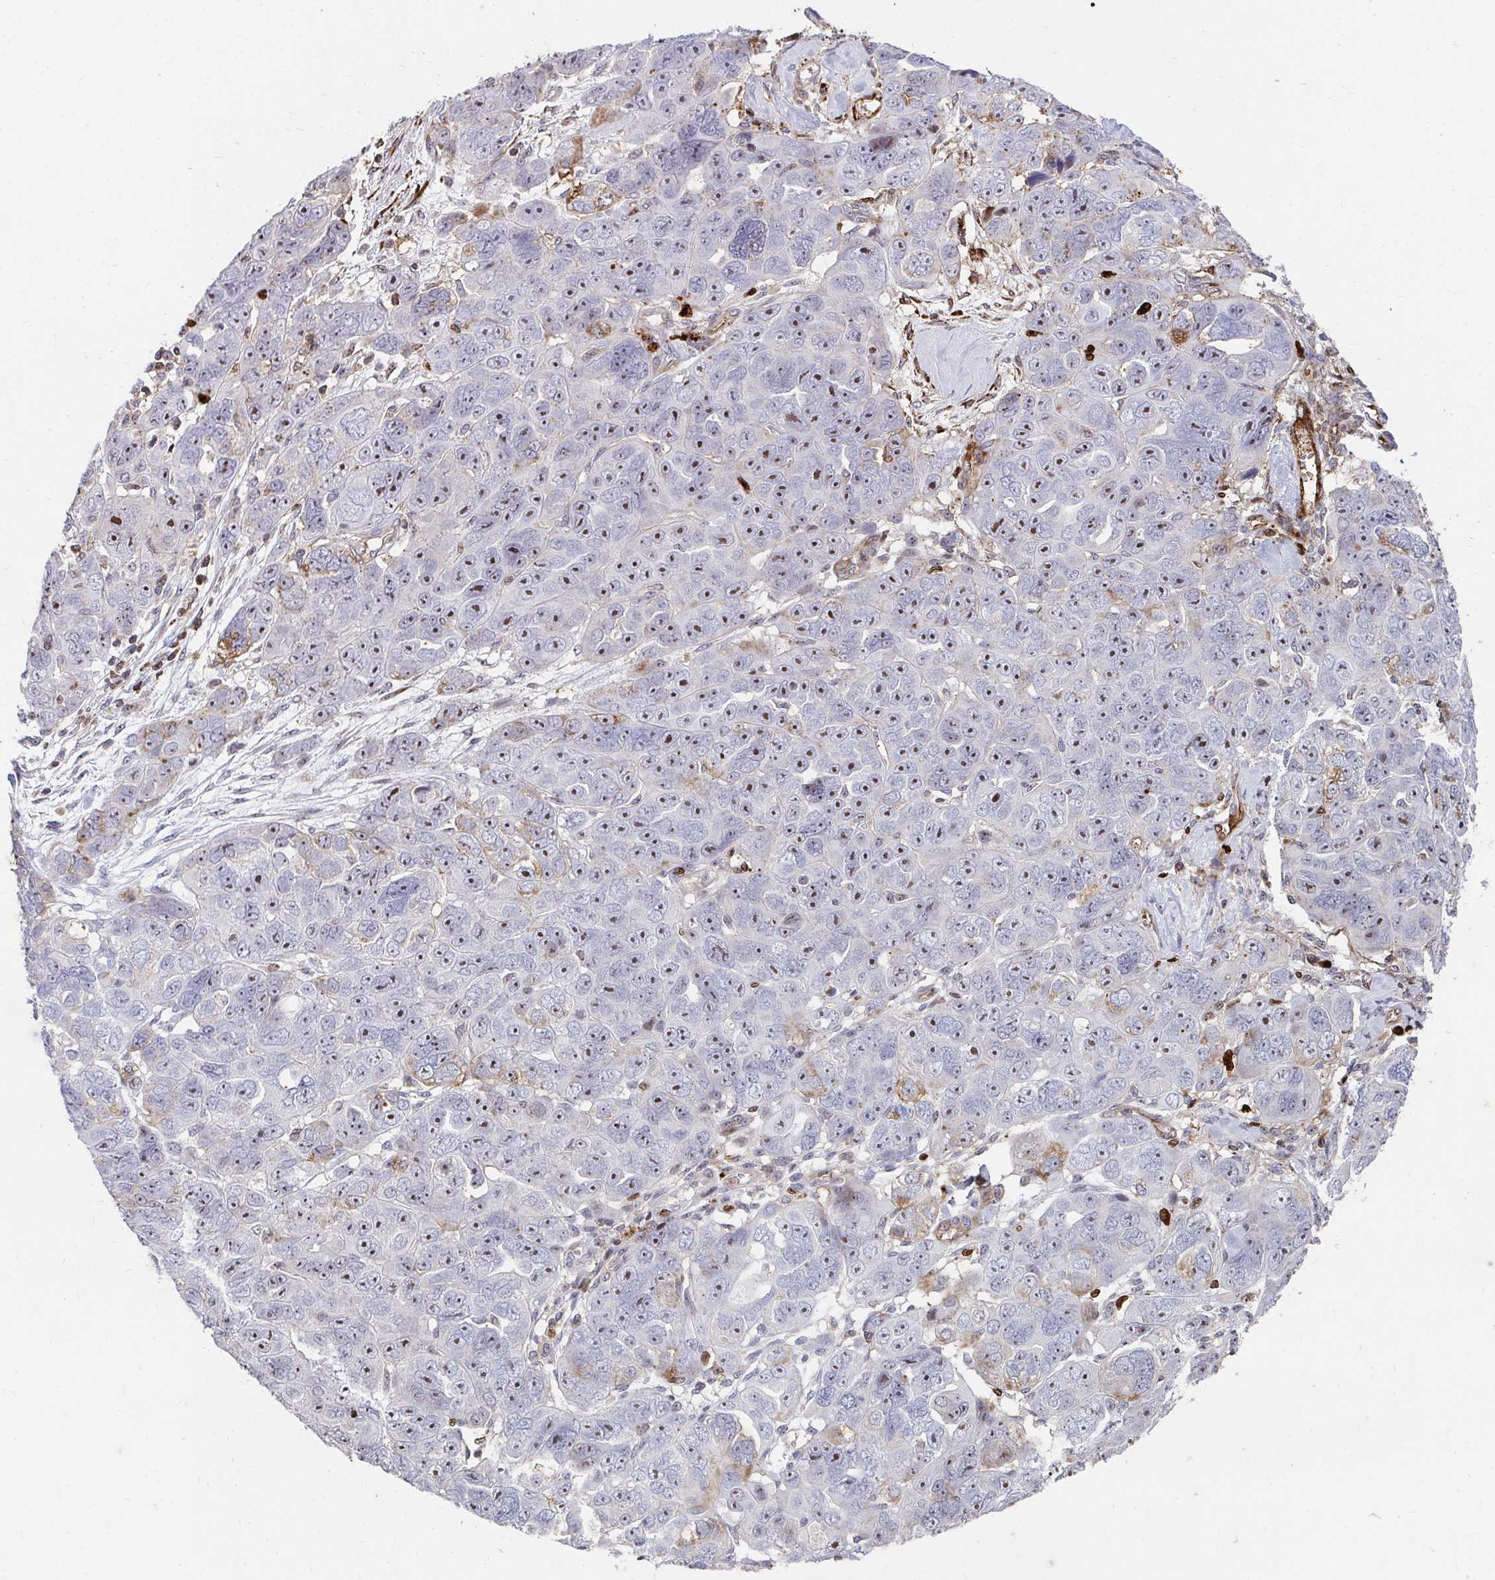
{"staining": {"intensity": "moderate", "quantity": ">75%", "location": "nuclear"}, "tissue": "ovarian cancer", "cell_type": "Tumor cells", "image_type": "cancer", "snomed": [{"axis": "morphology", "description": "Cystadenocarcinoma, serous, NOS"}, {"axis": "topography", "description": "Ovary"}], "caption": "Moderate nuclear expression for a protein is appreciated in about >75% of tumor cells of serous cystadenocarcinoma (ovarian) using immunohistochemistry (IHC).", "gene": "FOXN3", "patient": {"sex": "female", "age": 63}}